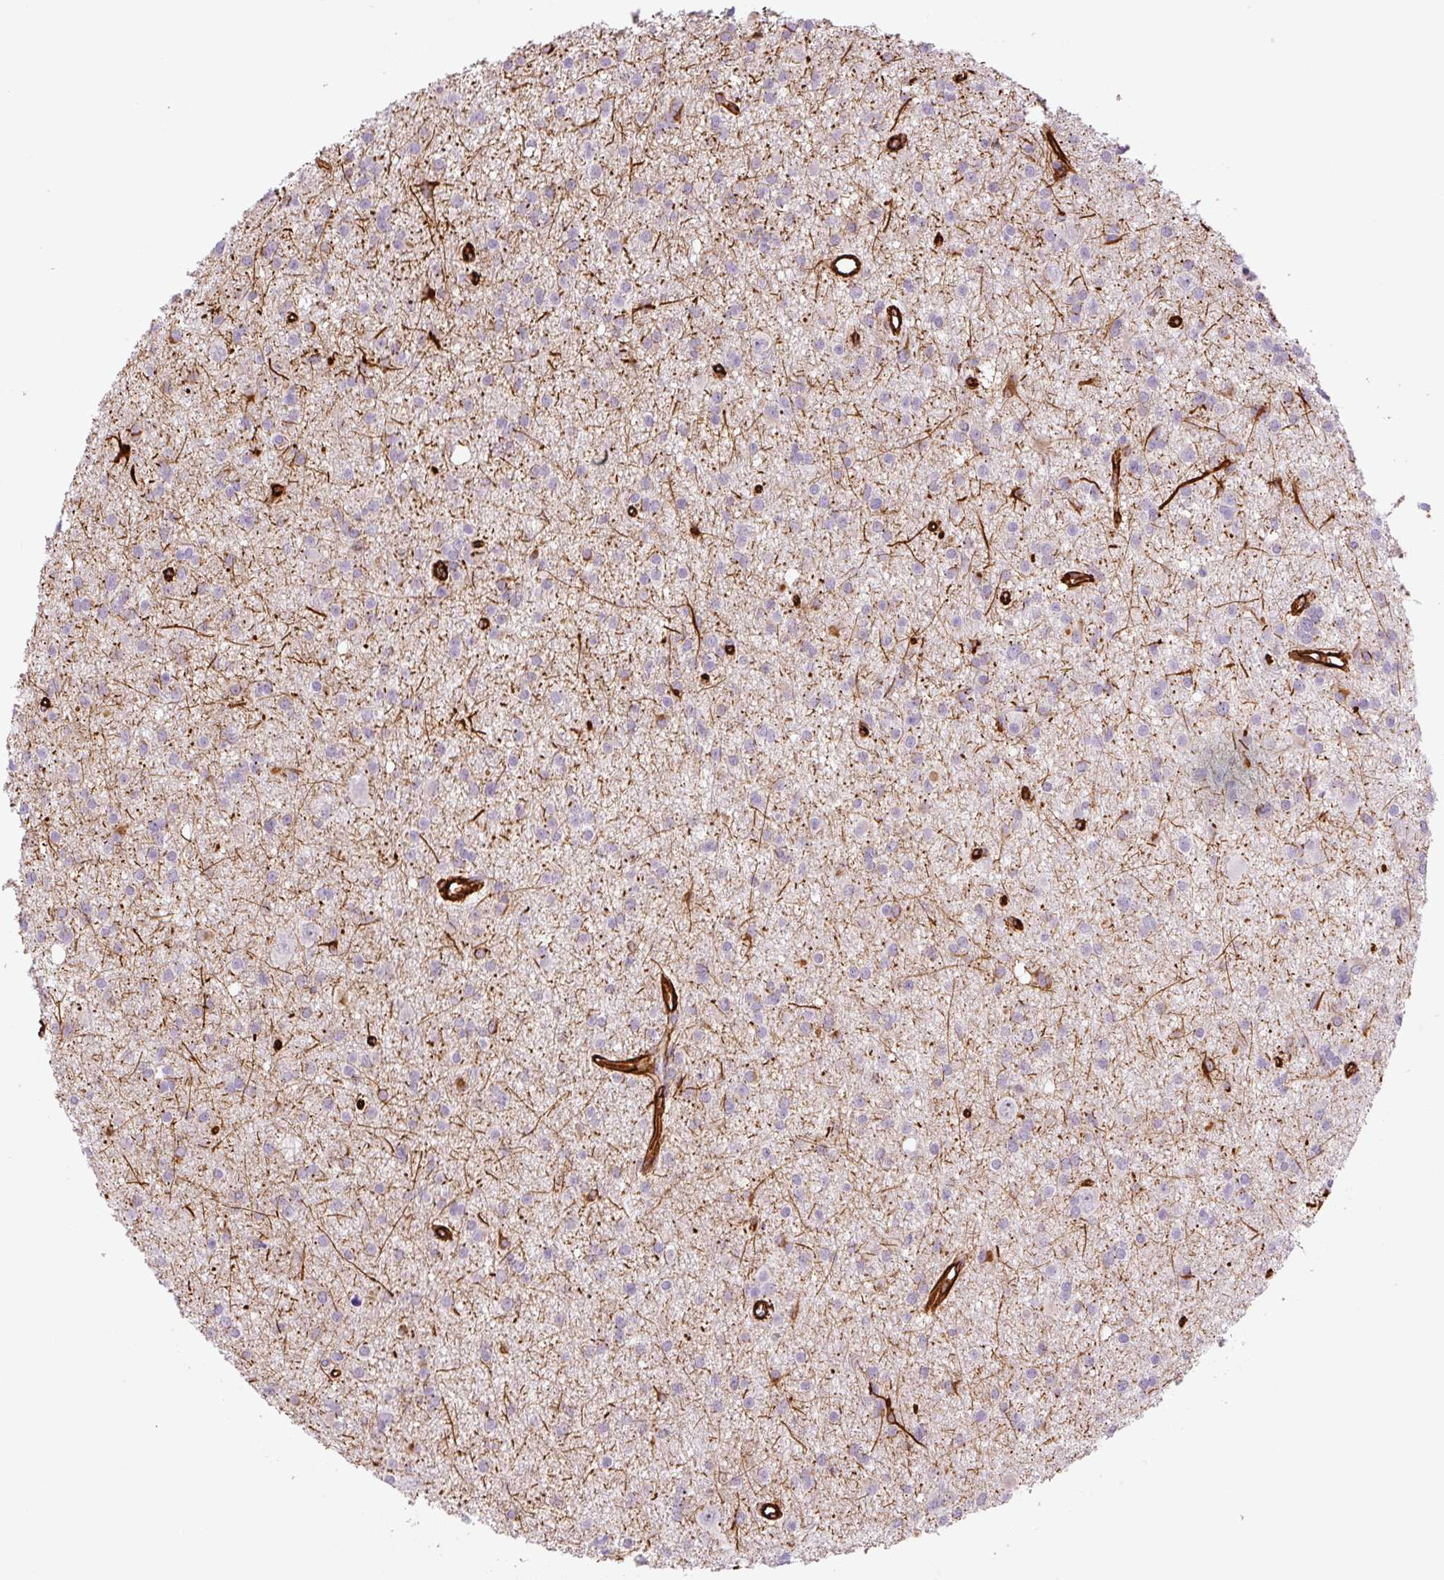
{"staining": {"intensity": "negative", "quantity": "none", "location": "none"}, "tissue": "glioma", "cell_type": "Tumor cells", "image_type": "cancer", "snomed": [{"axis": "morphology", "description": "Glioma, malignant, High grade"}, {"axis": "topography", "description": "Brain"}], "caption": "Immunohistochemistry histopathology image of neoplastic tissue: glioma stained with DAB exhibits no significant protein expression in tumor cells.", "gene": "VIM", "patient": {"sex": "male", "age": 23}}